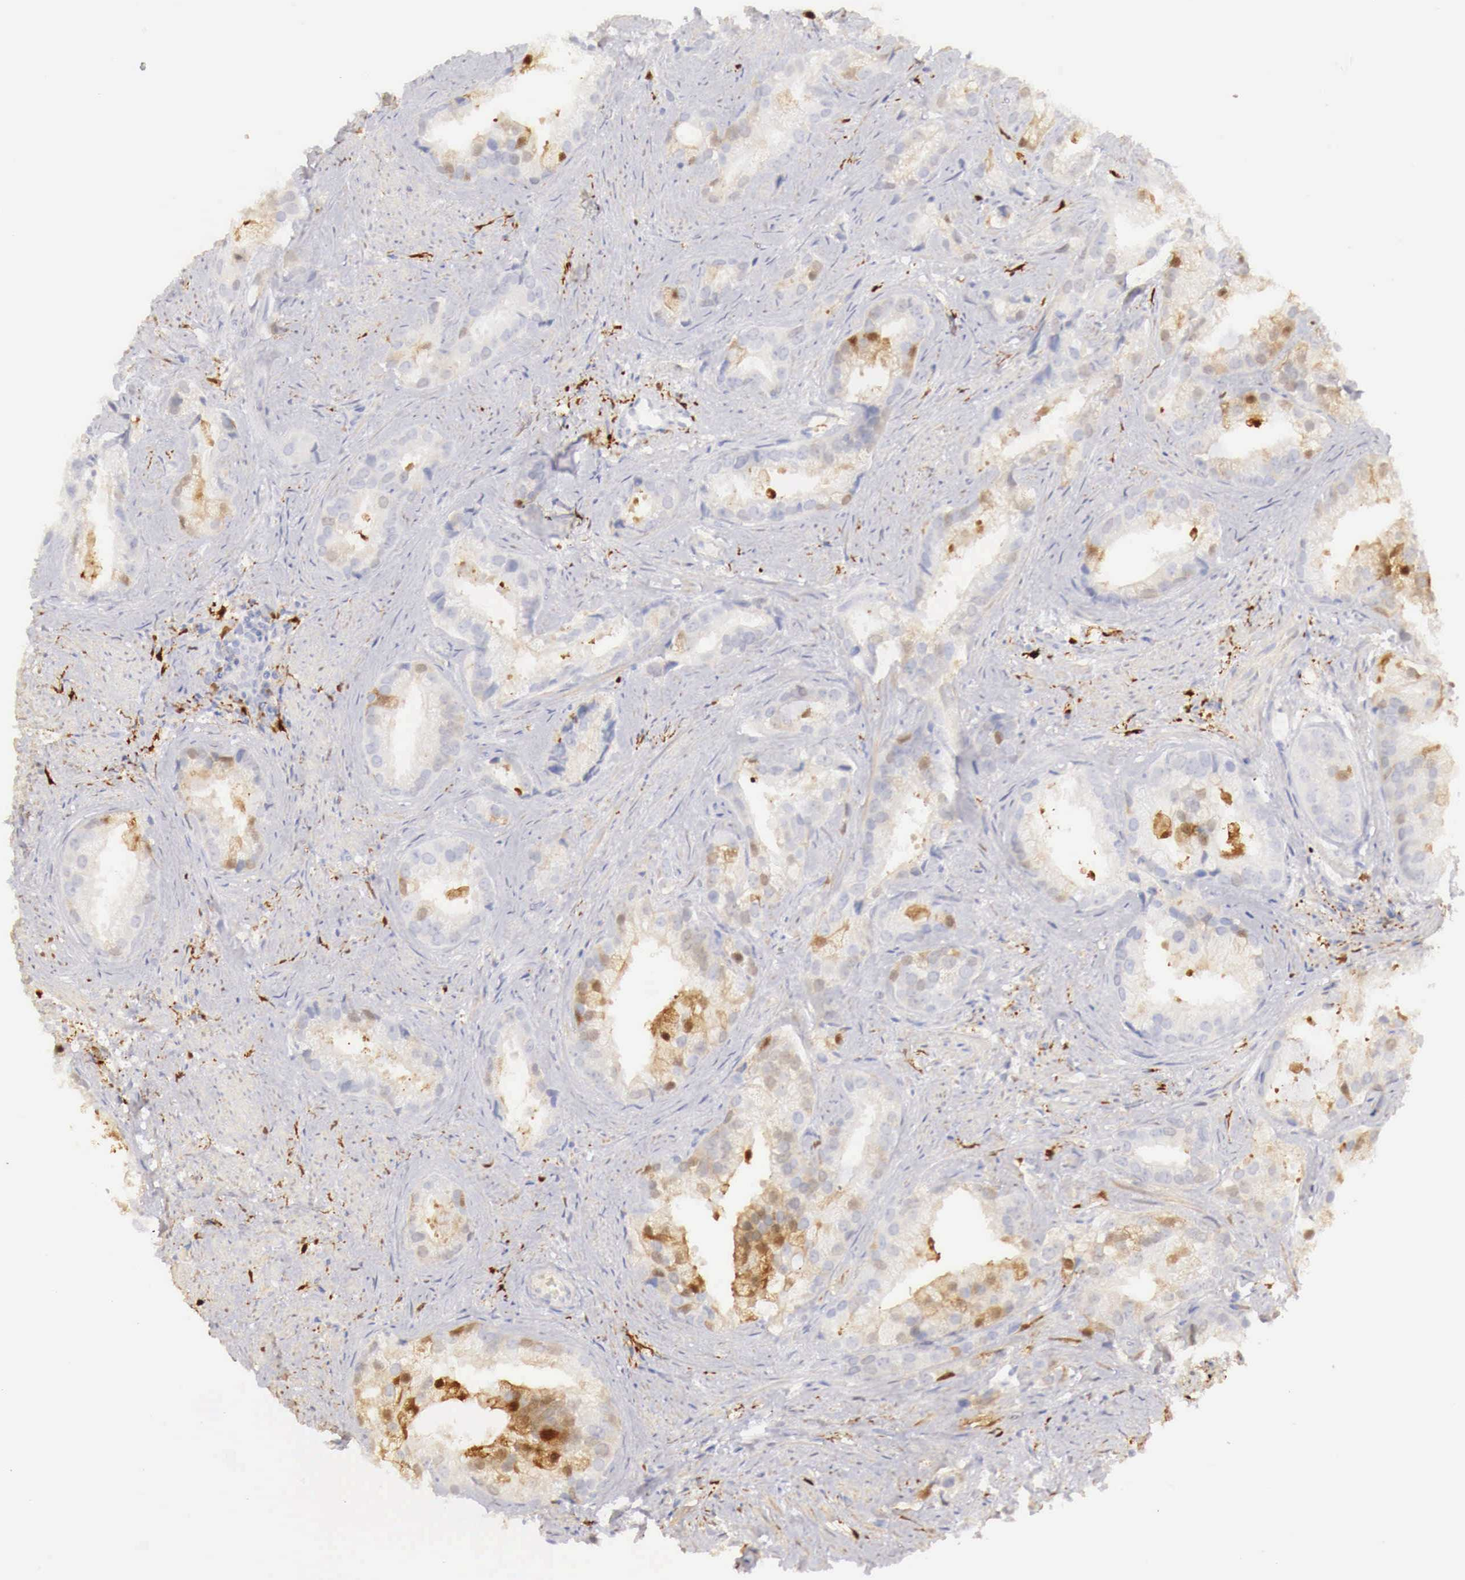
{"staining": {"intensity": "strong", "quantity": ">75%", "location": "cytoplasmic/membranous"}, "tissue": "prostate cancer", "cell_type": "Tumor cells", "image_type": "cancer", "snomed": [{"axis": "morphology", "description": "Adenocarcinoma, Medium grade"}, {"axis": "topography", "description": "Prostate"}], "caption": "A brown stain highlights strong cytoplasmic/membranous expression of a protein in medium-grade adenocarcinoma (prostate) tumor cells. (DAB = brown stain, brightfield microscopy at high magnification).", "gene": "RENBP", "patient": {"sex": "male", "age": 65}}